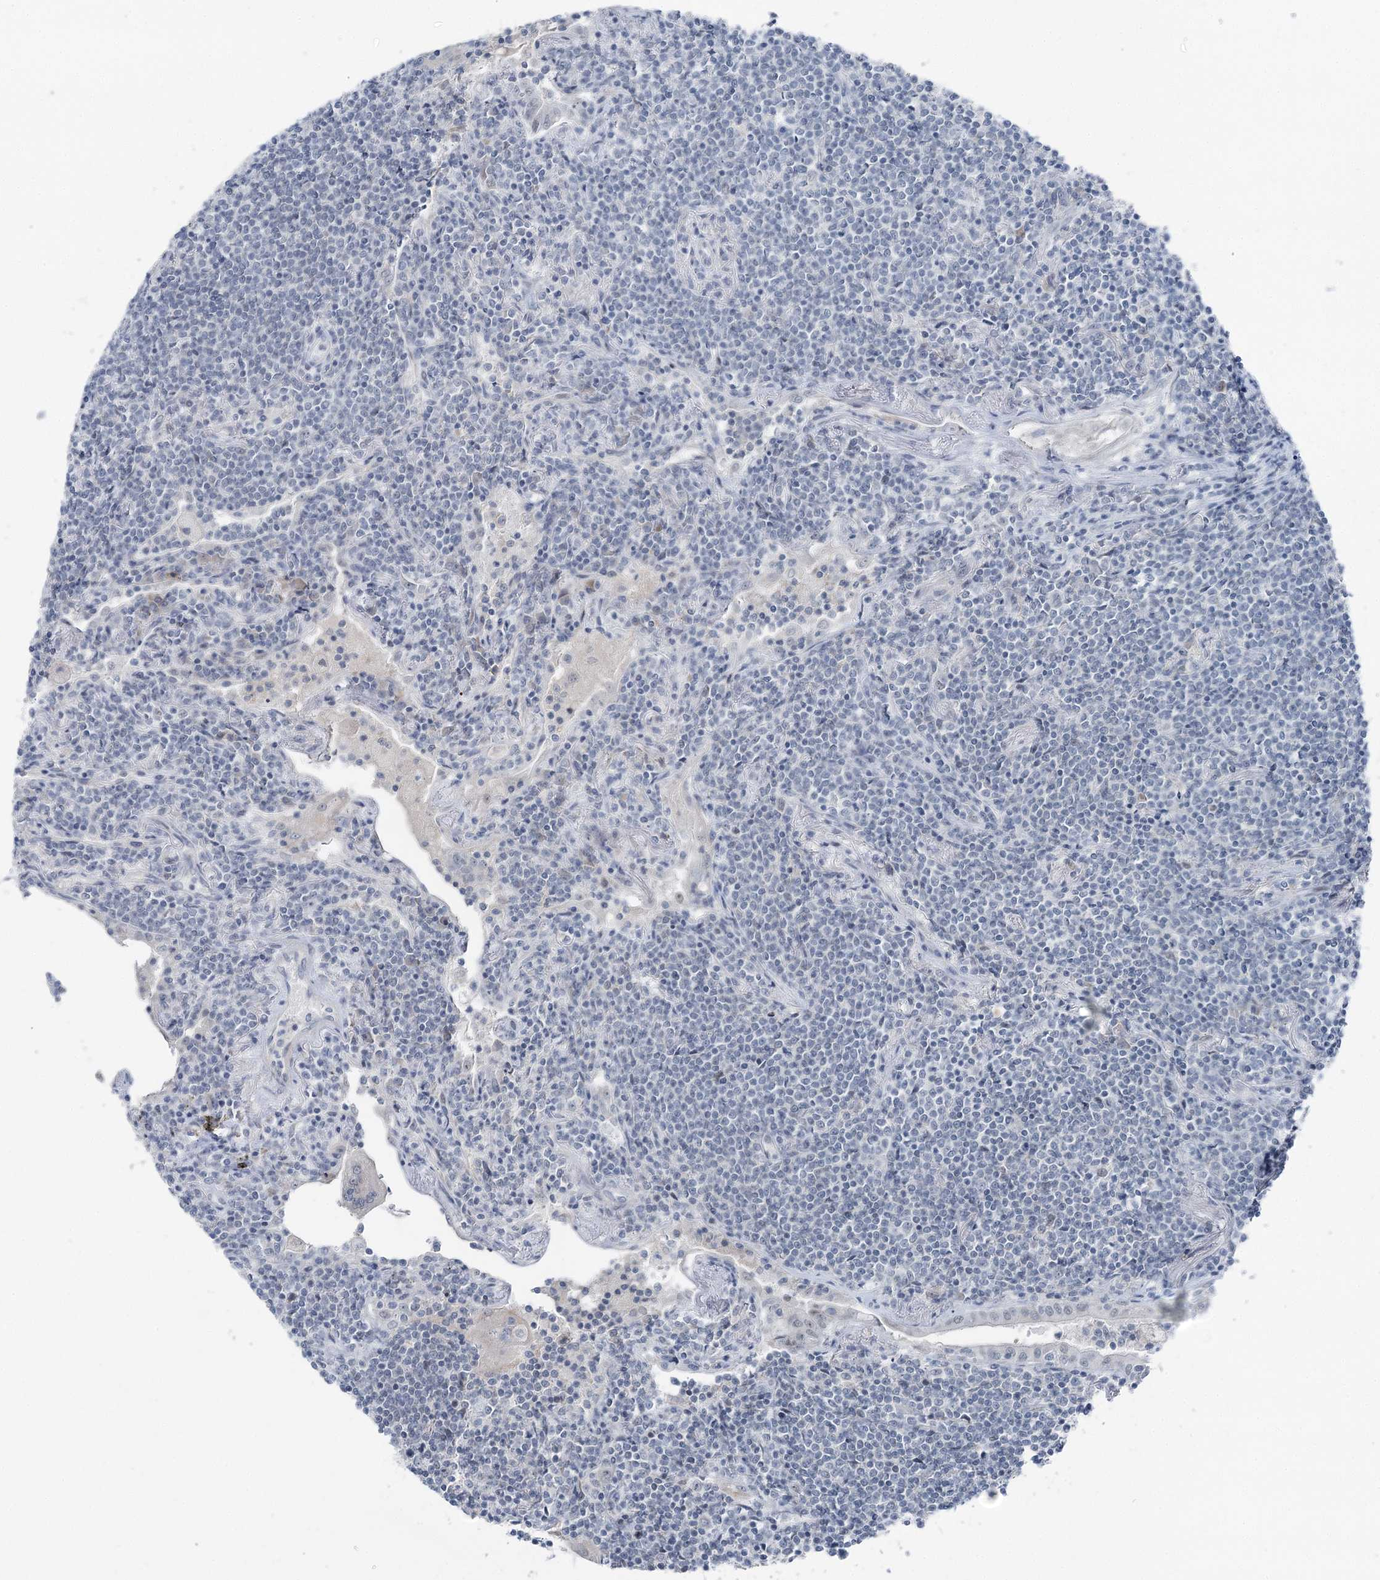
{"staining": {"intensity": "negative", "quantity": "none", "location": "none"}, "tissue": "lymphoma", "cell_type": "Tumor cells", "image_type": "cancer", "snomed": [{"axis": "morphology", "description": "Malignant lymphoma, non-Hodgkin's type, Low grade"}, {"axis": "topography", "description": "Lung"}], "caption": "Tumor cells show no significant staining in malignant lymphoma, non-Hodgkin's type (low-grade).", "gene": "STEEP1", "patient": {"sex": "female", "age": 71}}